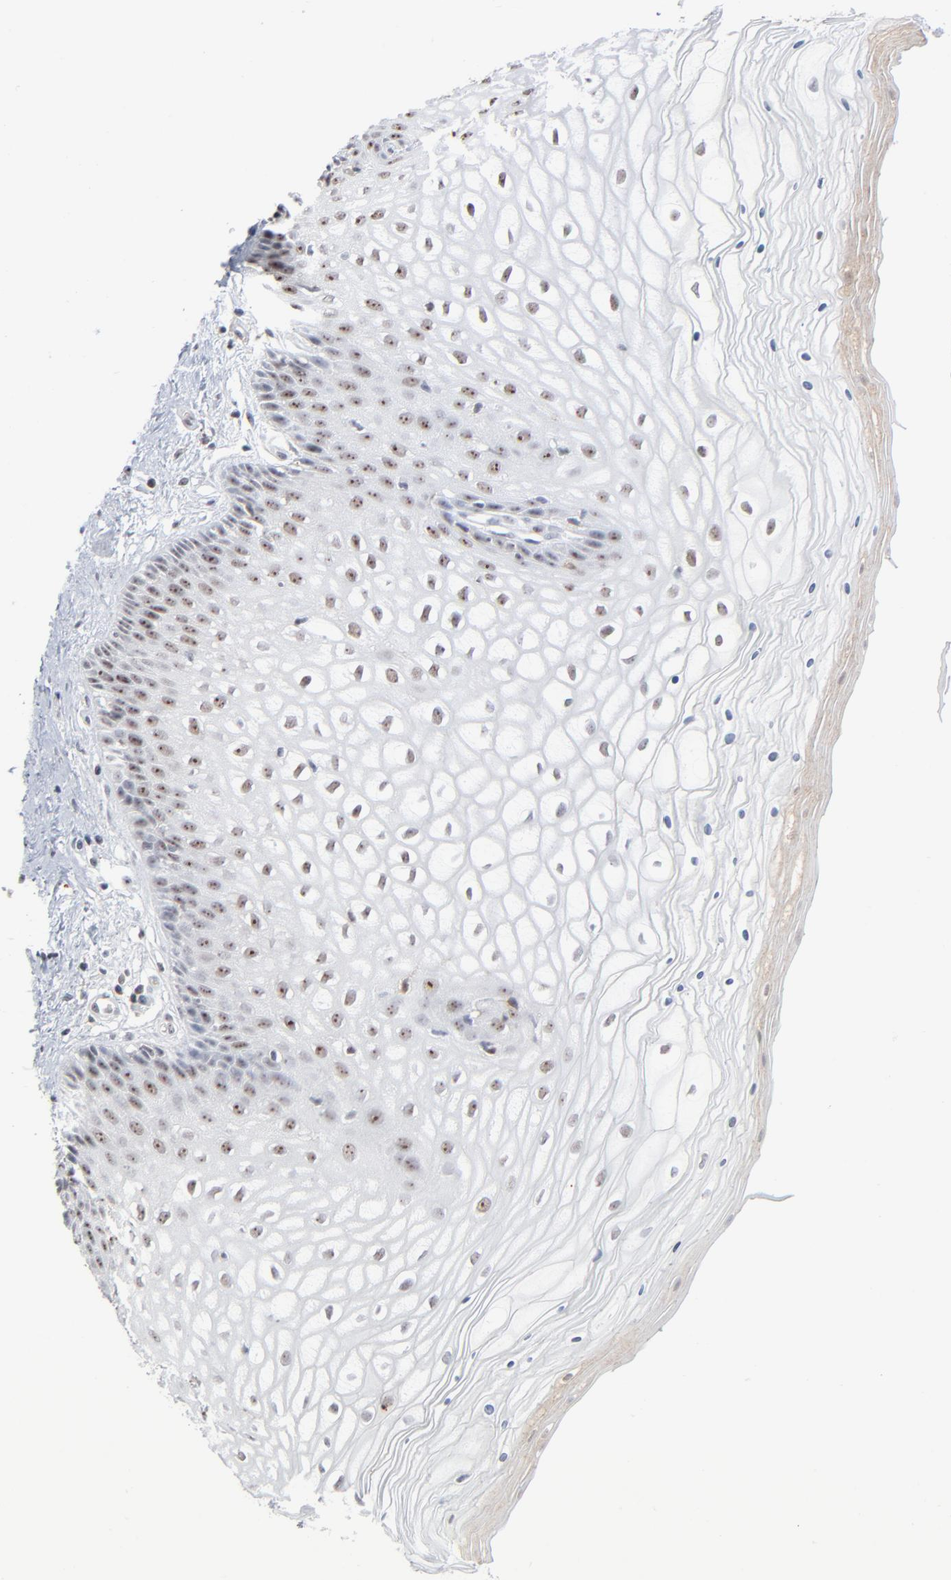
{"staining": {"intensity": "moderate", "quantity": "25%-75%", "location": "nuclear"}, "tissue": "vagina", "cell_type": "Squamous epithelial cells", "image_type": "normal", "snomed": [{"axis": "morphology", "description": "Normal tissue, NOS"}, {"axis": "topography", "description": "Vagina"}], "caption": "This histopathology image demonstrates IHC staining of benign vagina, with medium moderate nuclear positivity in approximately 25%-75% of squamous epithelial cells.", "gene": "MPHOSPH6", "patient": {"sex": "female", "age": 34}}